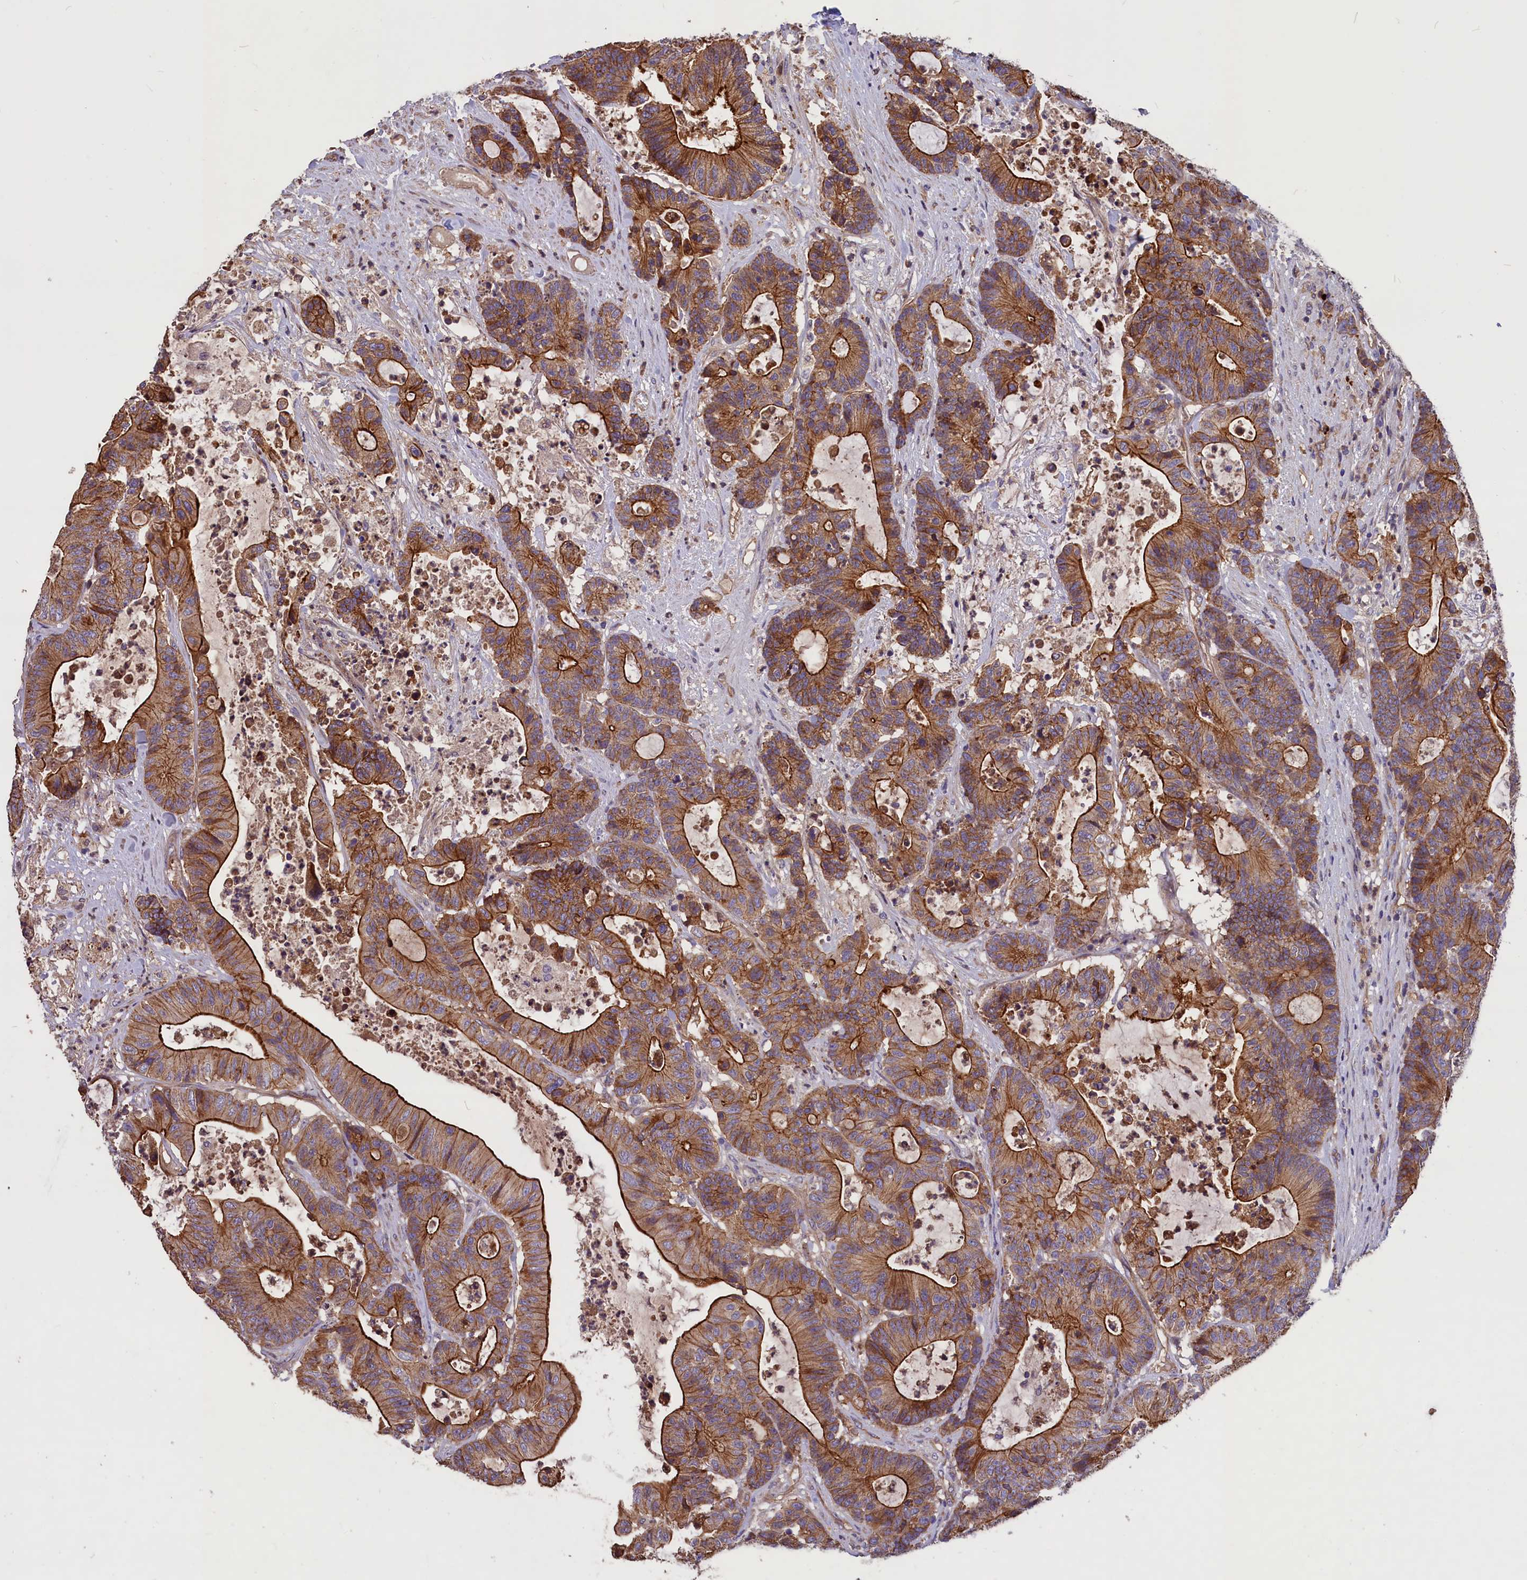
{"staining": {"intensity": "strong", "quantity": ">75%", "location": "cytoplasmic/membranous"}, "tissue": "colorectal cancer", "cell_type": "Tumor cells", "image_type": "cancer", "snomed": [{"axis": "morphology", "description": "Adenocarcinoma, NOS"}, {"axis": "topography", "description": "Colon"}], "caption": "Colorectal adenocarcinoma stained with DAB (3,3'-diaminobenzidine) immunohistochemistry reveals high levels of strong cytoplasmic/membranous staining in approximately >75% of tumor cells.", "gene": "ERMARD", "patient": {"sex": "female", "age": 84}}